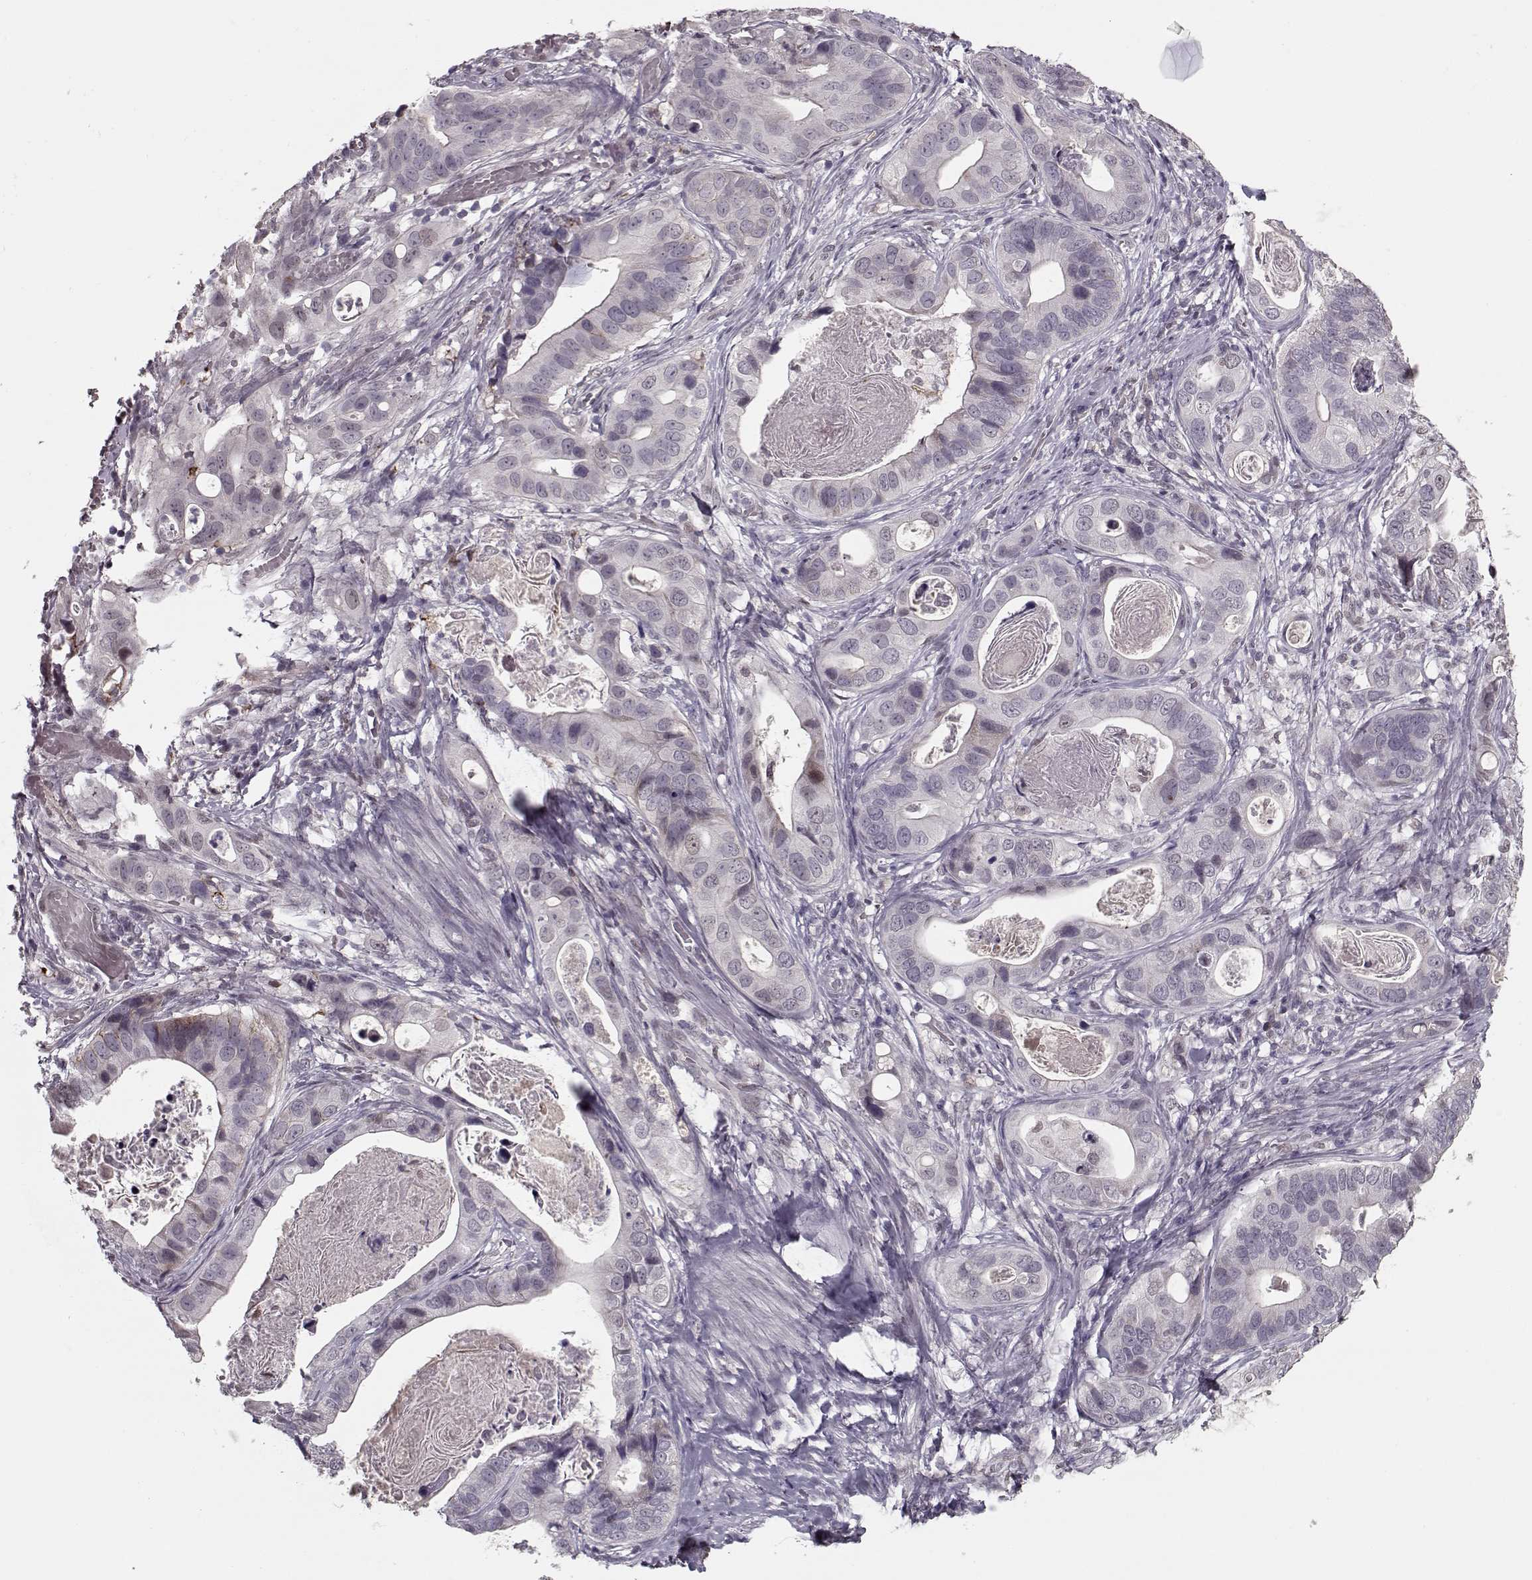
{"staining": {"intensity": "negative", "quantity": "none", "location": "none"}, "tissue": "stomach cancer", "cell_type": "Tumor cells", "image_type": "cancer", "snomed": [{"axis": "morphology", "description": "Adenocarcinoma, NOS"}, {"axis": "topography", "description": "Stomach"}], "caption": "An image of adenocarcinoma (stomach) stained for a protein shows no brown staining in tumor cells. Brightfield microscopy of immunohistochemistry (IHC) stained with DAB (brown) and hematoxylin (blue), captured at high magnification.", "gene": "DNAI3", "patient": {"sex": "male", "age": 84}}